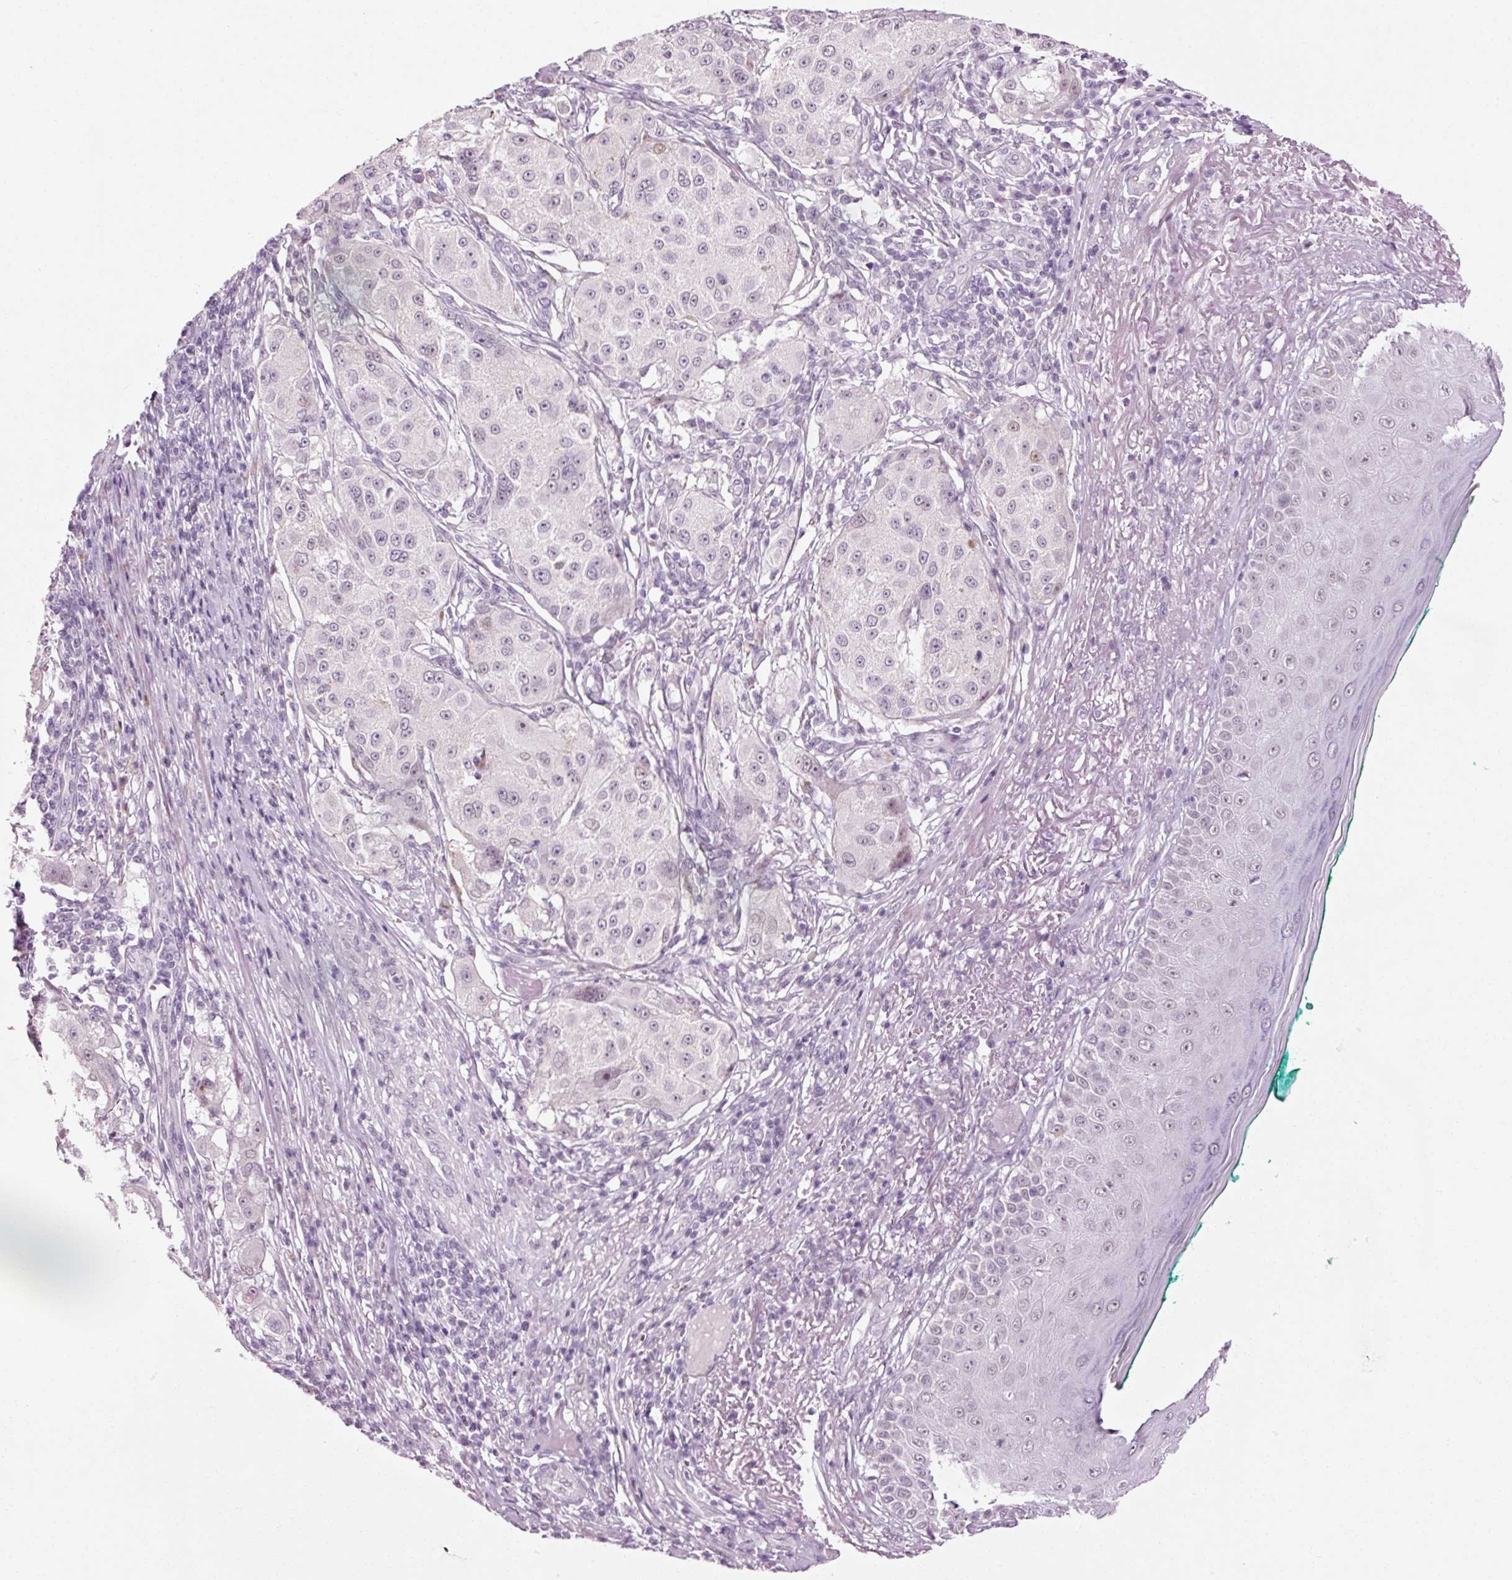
{"staining": {"intensity": "negative", "quantity": "none", "location": "none"}, "tissue": "melanoma", "cell_type": "Tumor cells", "image_type": "cancer", "snomed": [{"axis": "morphology", "description": "Necrosis, NOS"}, {"axis": "morphology", "description": "Malignant melanoma, NOS"}, {"axis": "topography", "description": "Skin"}], "caption": "Tumor cells are negative for protein expression in human malignant melanoma.", "gene": "ANKRD20A1", "patient": {"sex": "female", "age": 87}}